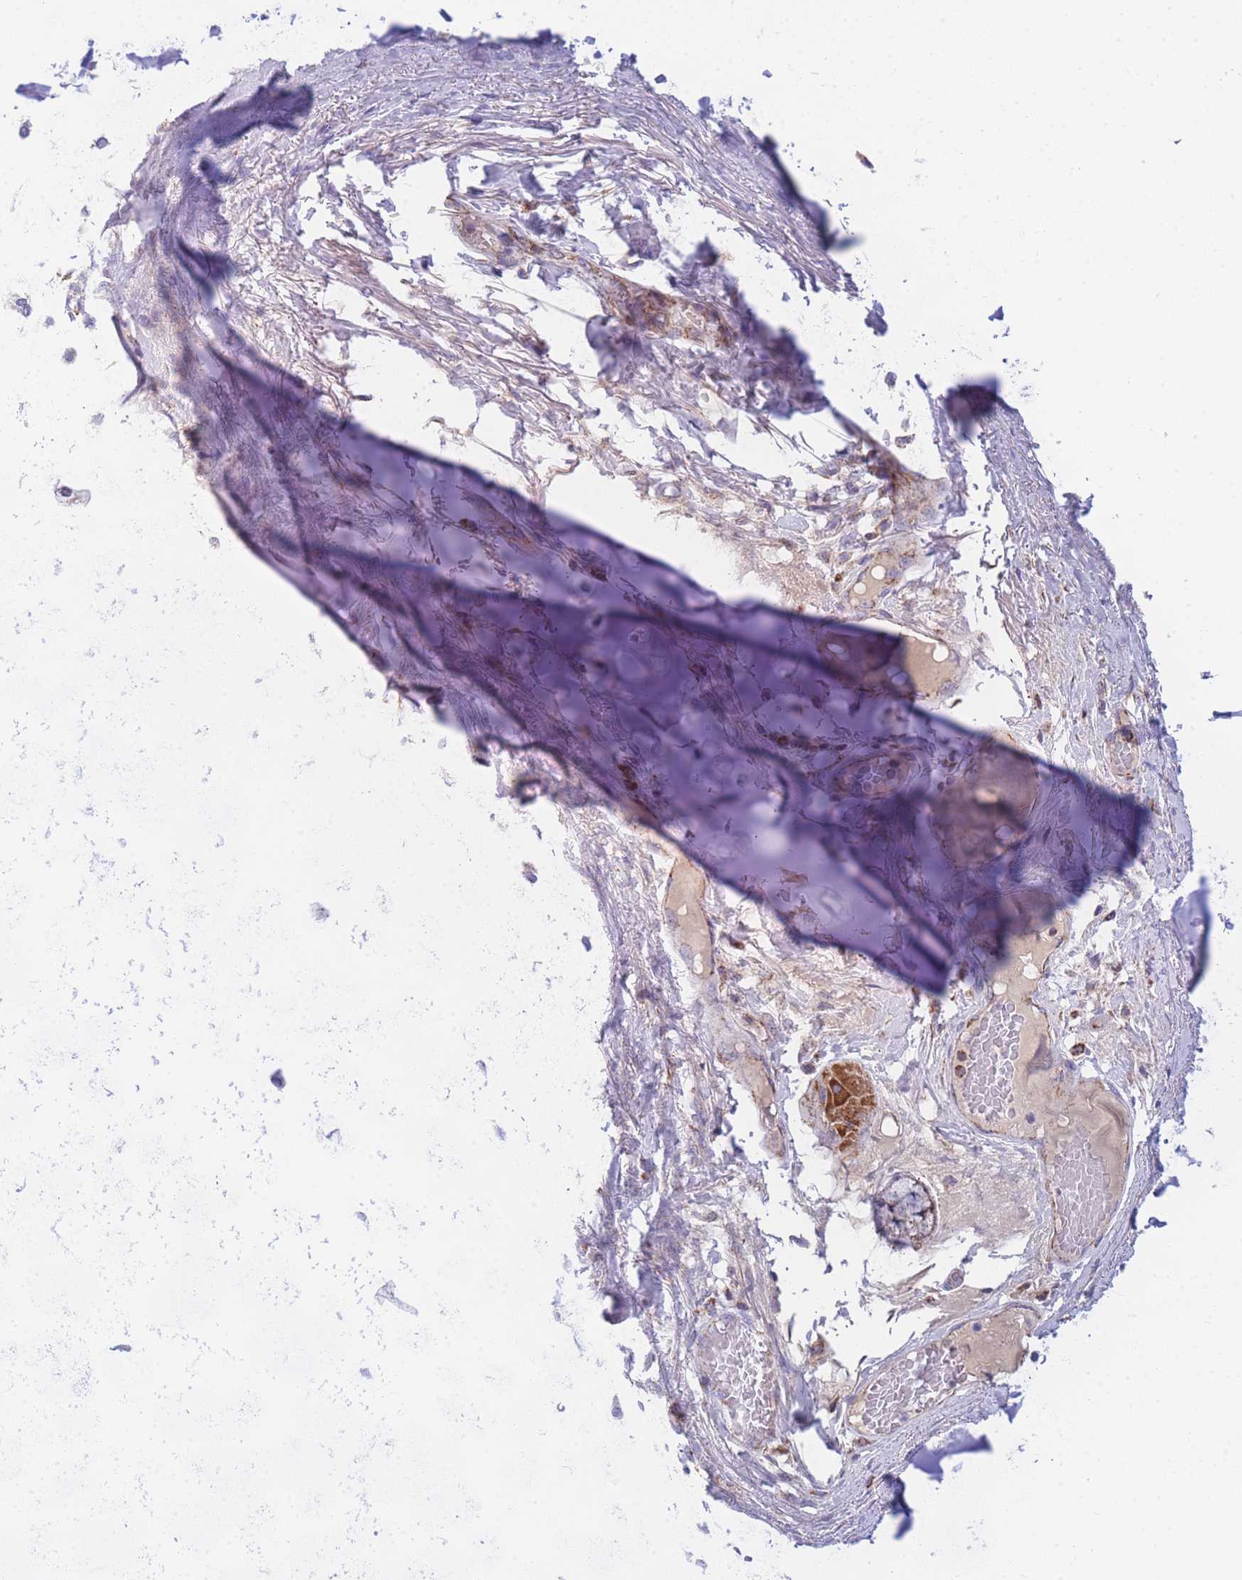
{"staining": {"intensity": "negative", "quantity": "none", "location": "none"}, "tissue": "soft tissue", "cell_type": "Chondrocytes", "image_type": "normal", "snomed": [{"axis": "morphology", "description": "Normal tissue, NOS"}, {"axis": "topography", "description": "Cartilage tissue"}, {"axis": "topography", "description": "Bronchus"}], "caption": "Immunohistochemistry photomicrograph of normal soft tissue stained for a protein (brown), which demonstrates no positivity in chondrocytes.", "gene": "MRPS11", "patient": {"sex": "male", "age": 56}}